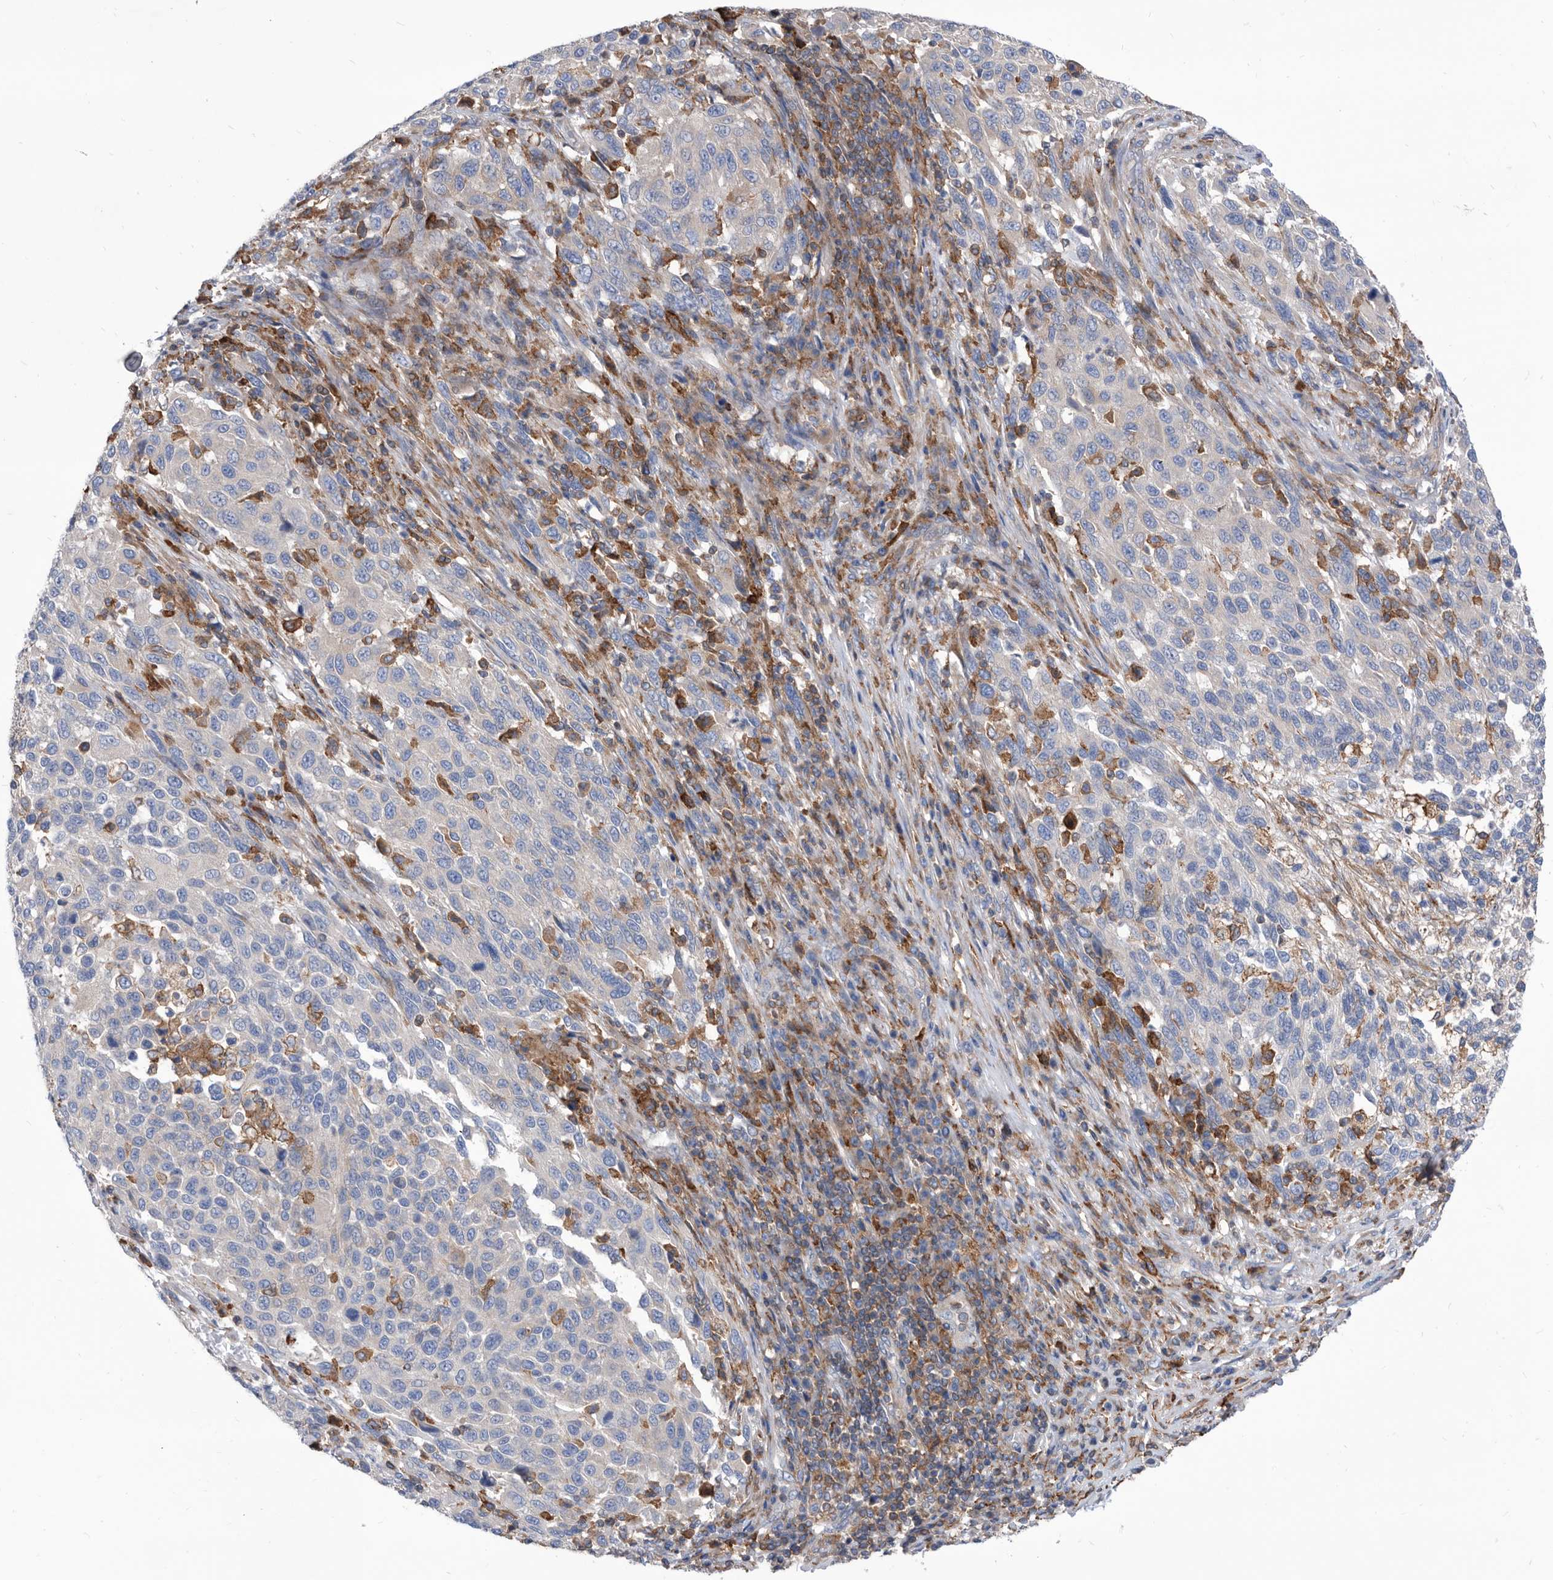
{"staining": {"intensity": "negative", "quantity": "none", "location": "none"}, "tissue": "melanoma", "cell_type": "Tumor cells", "image_type": "cancer", "snomed": [{"axis": "morphology", "description": "Malignant melanoma, Metastatic site"}, {"axis": "topography", "description": "Lymph node"}], "caption": "Immunohistochemistry of human melanoma displays no positivity in tumor cells. The staining was performed using DAB to visualize the protein expression in brown, while the nuclei were stained in blue with hematoxylin (Magnification: 20x).", "gene": "SMG7", "patient": {"sex": "male", "age": 61}}